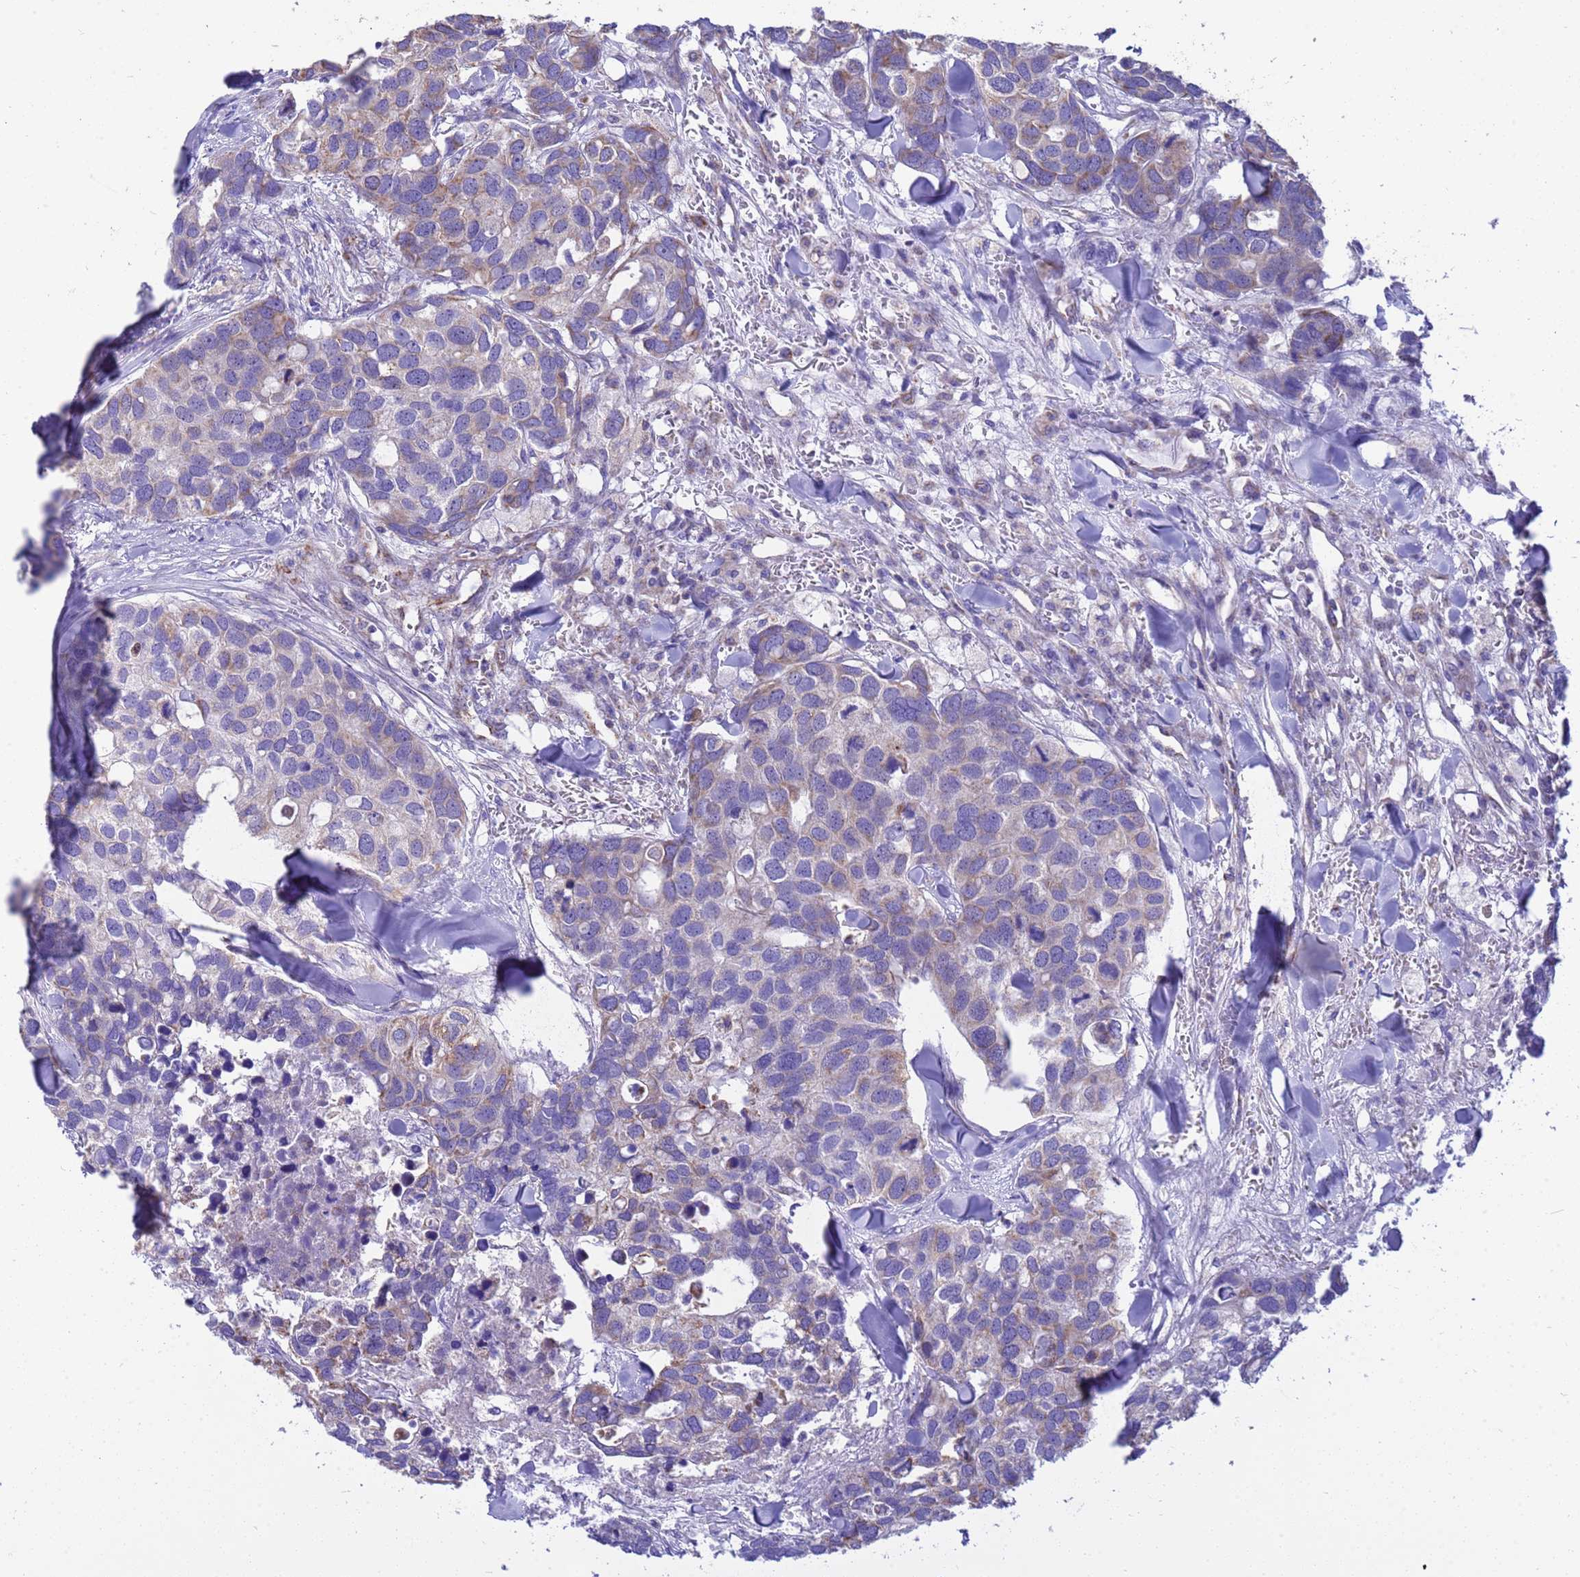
{"staining": {"intensity": "moderate", "quantity": "<25%", "location": "cytoplasmic/membranous"}, "tissue": "breast cancer", "cell_type": "Tumor cells", "image_type": "cancer", "snomed": [{"axis": "morphology", "description": "Duct carcinoma"}, {"axis": "topography", "description": "Breast"}], "caption": "IHC photomicrograph of neoplastic tissue: human breast infiltrating ductal carcinoma stained using immunohistochemistry (IHC) reveals low levels of moderate protein expression localized specifically in the cytoplasmic/membranous of tumor cells, appearing as a cytoplasmic/membranous brown color.", "gene": "RNF165", "patient": {"sex": "female", "age": 83}}